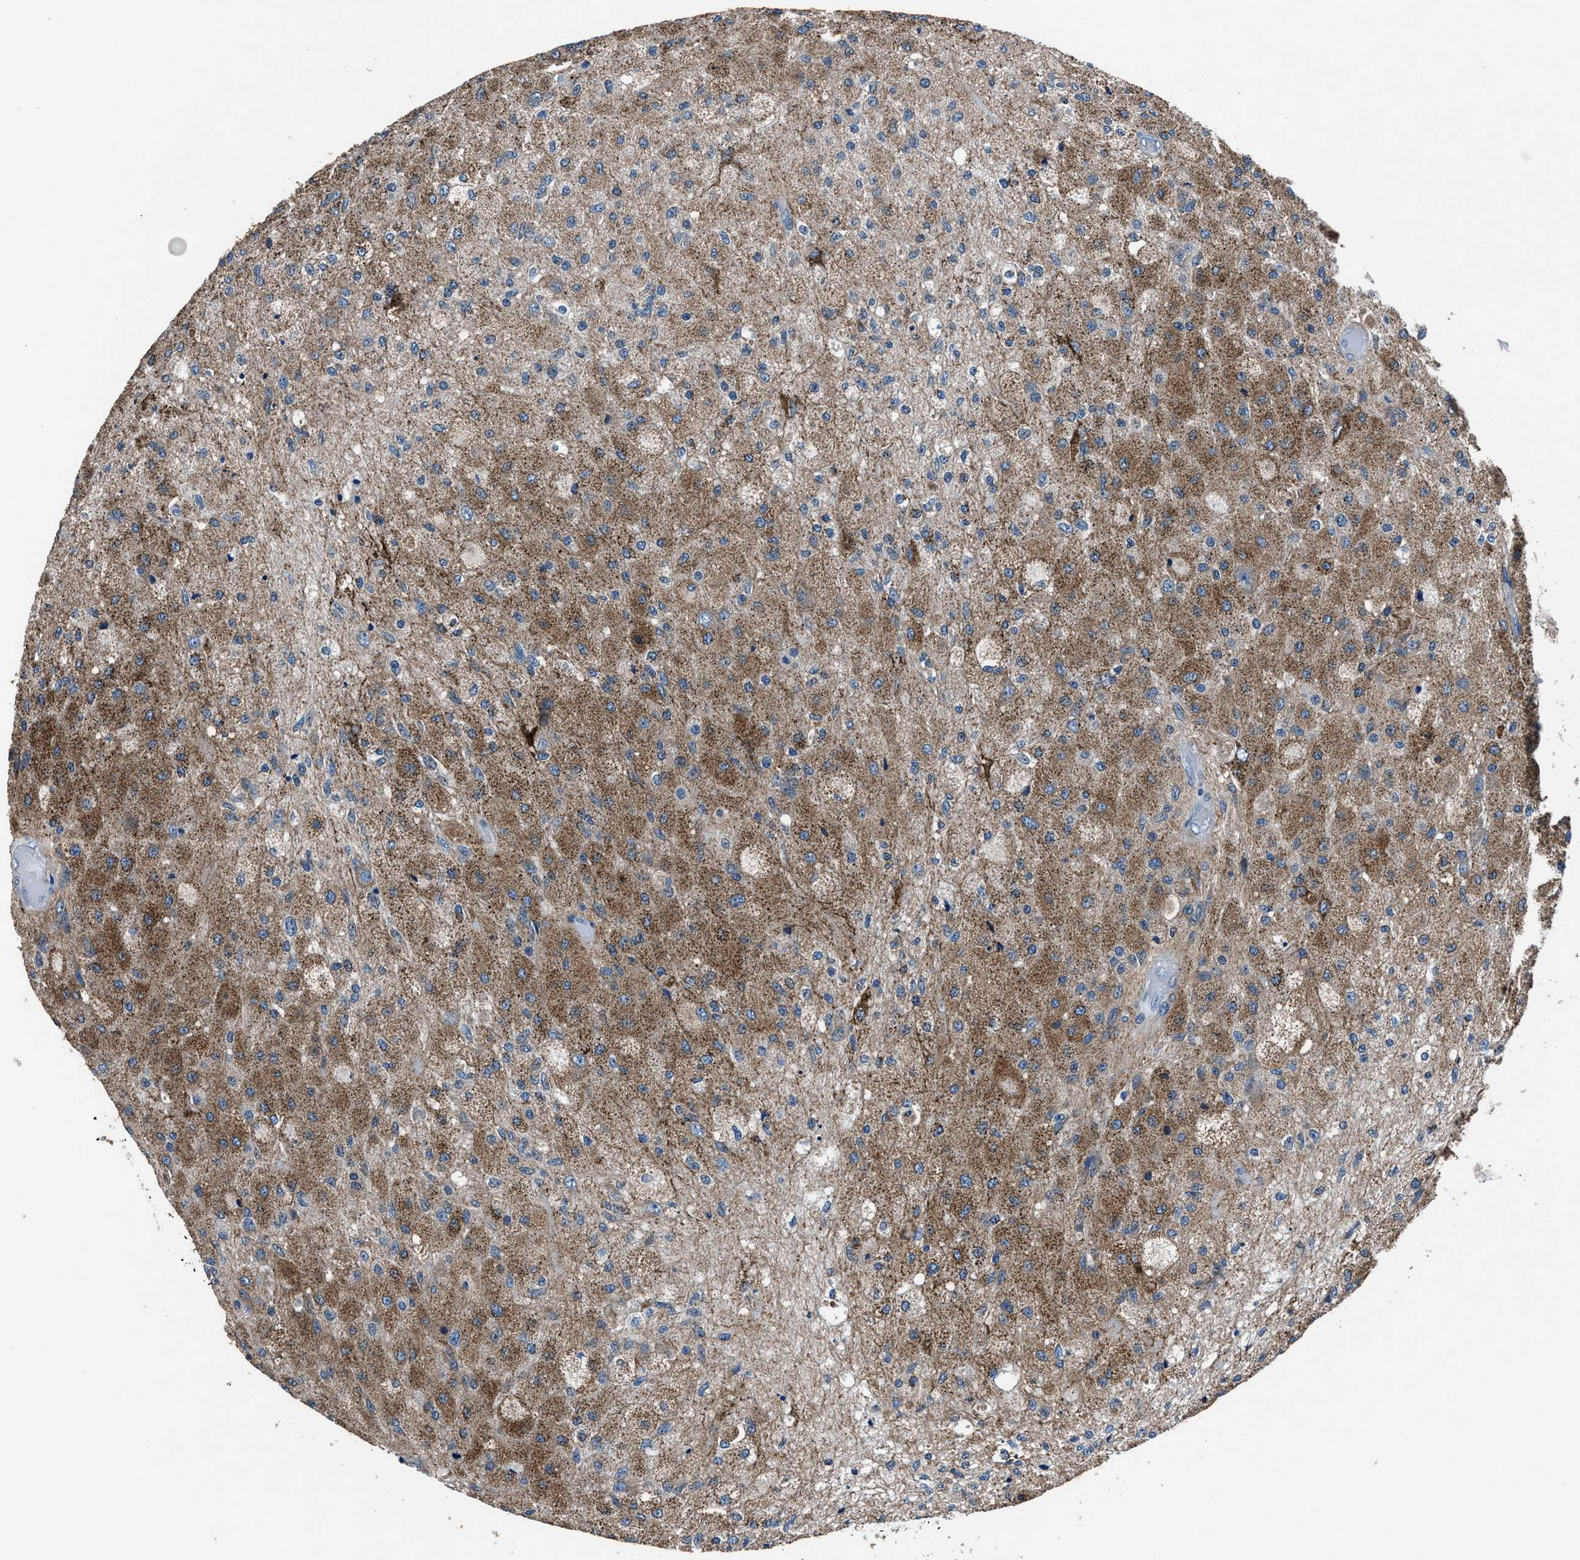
{"staining": {"intensity": "moderate", "quantity": "25%-75%", "location": "cytoplasmic/membranous"}, "tissue": "glioma", "cell_type": "Tumor cells", "image_type": "cancer", "snomed": [{"axis": "morphology", "description": "Normal tissue, NOS"}, {"axis": "morphology", "description": "Glioma, malignant, High grade"}, {"axis": "topography", "description": "Cerebral cortex"}], "caption": "Immunohistochemistry (IHC) image of neoplastic tissue: human glioma stained using IHC exhibits medium levels of moderate protein expression localized specifically in the cytoplasmic/membranous of tumor cells, appearing as a cytoplasmic/membranous brown color.", "gene": "PRTFDC1", "patient": {"sex": "male", "age": 77}}